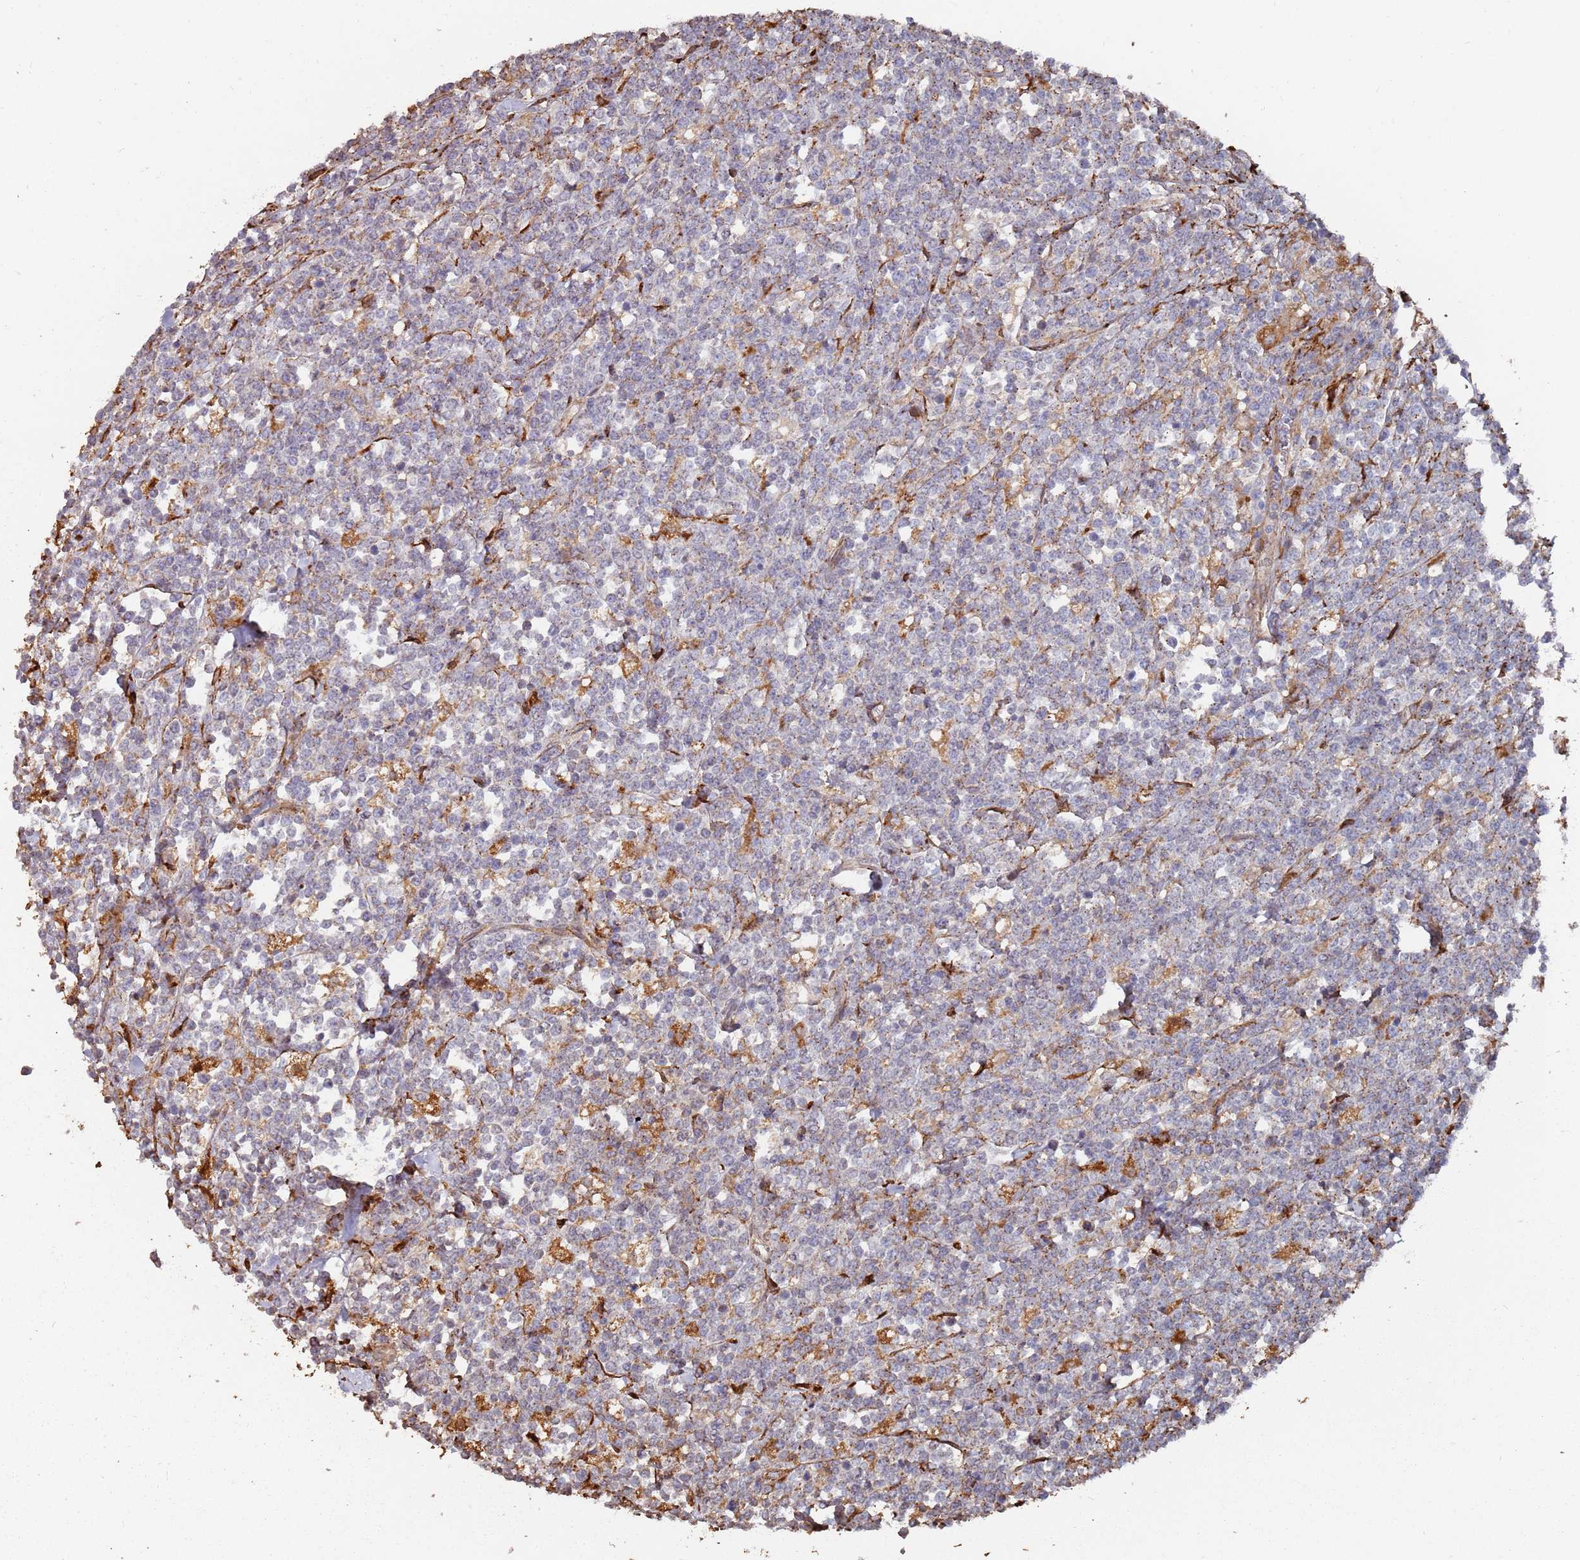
{"staining": {"intensity": "moderate", "quantity": "<25%", "location": "cytoplasmic/membranous"}, "tissue": "lymphoma", "cell_type": "Tumor cells", "image_type": "cancer", "snomed": [{"axis": "morphology", "description": "Malignant lymphoma, non-Hodgkin's type, High grade"}, {"axis": "topography", "description": "Small intestine"}], "caption": "Lymphoma stained with a brown dye displays moderate cytoplasmic/membranous positive expression in approximately <25% of tumor cells.", "gene": "LACC1", "patient": {"sex": "male", "age": 8}}